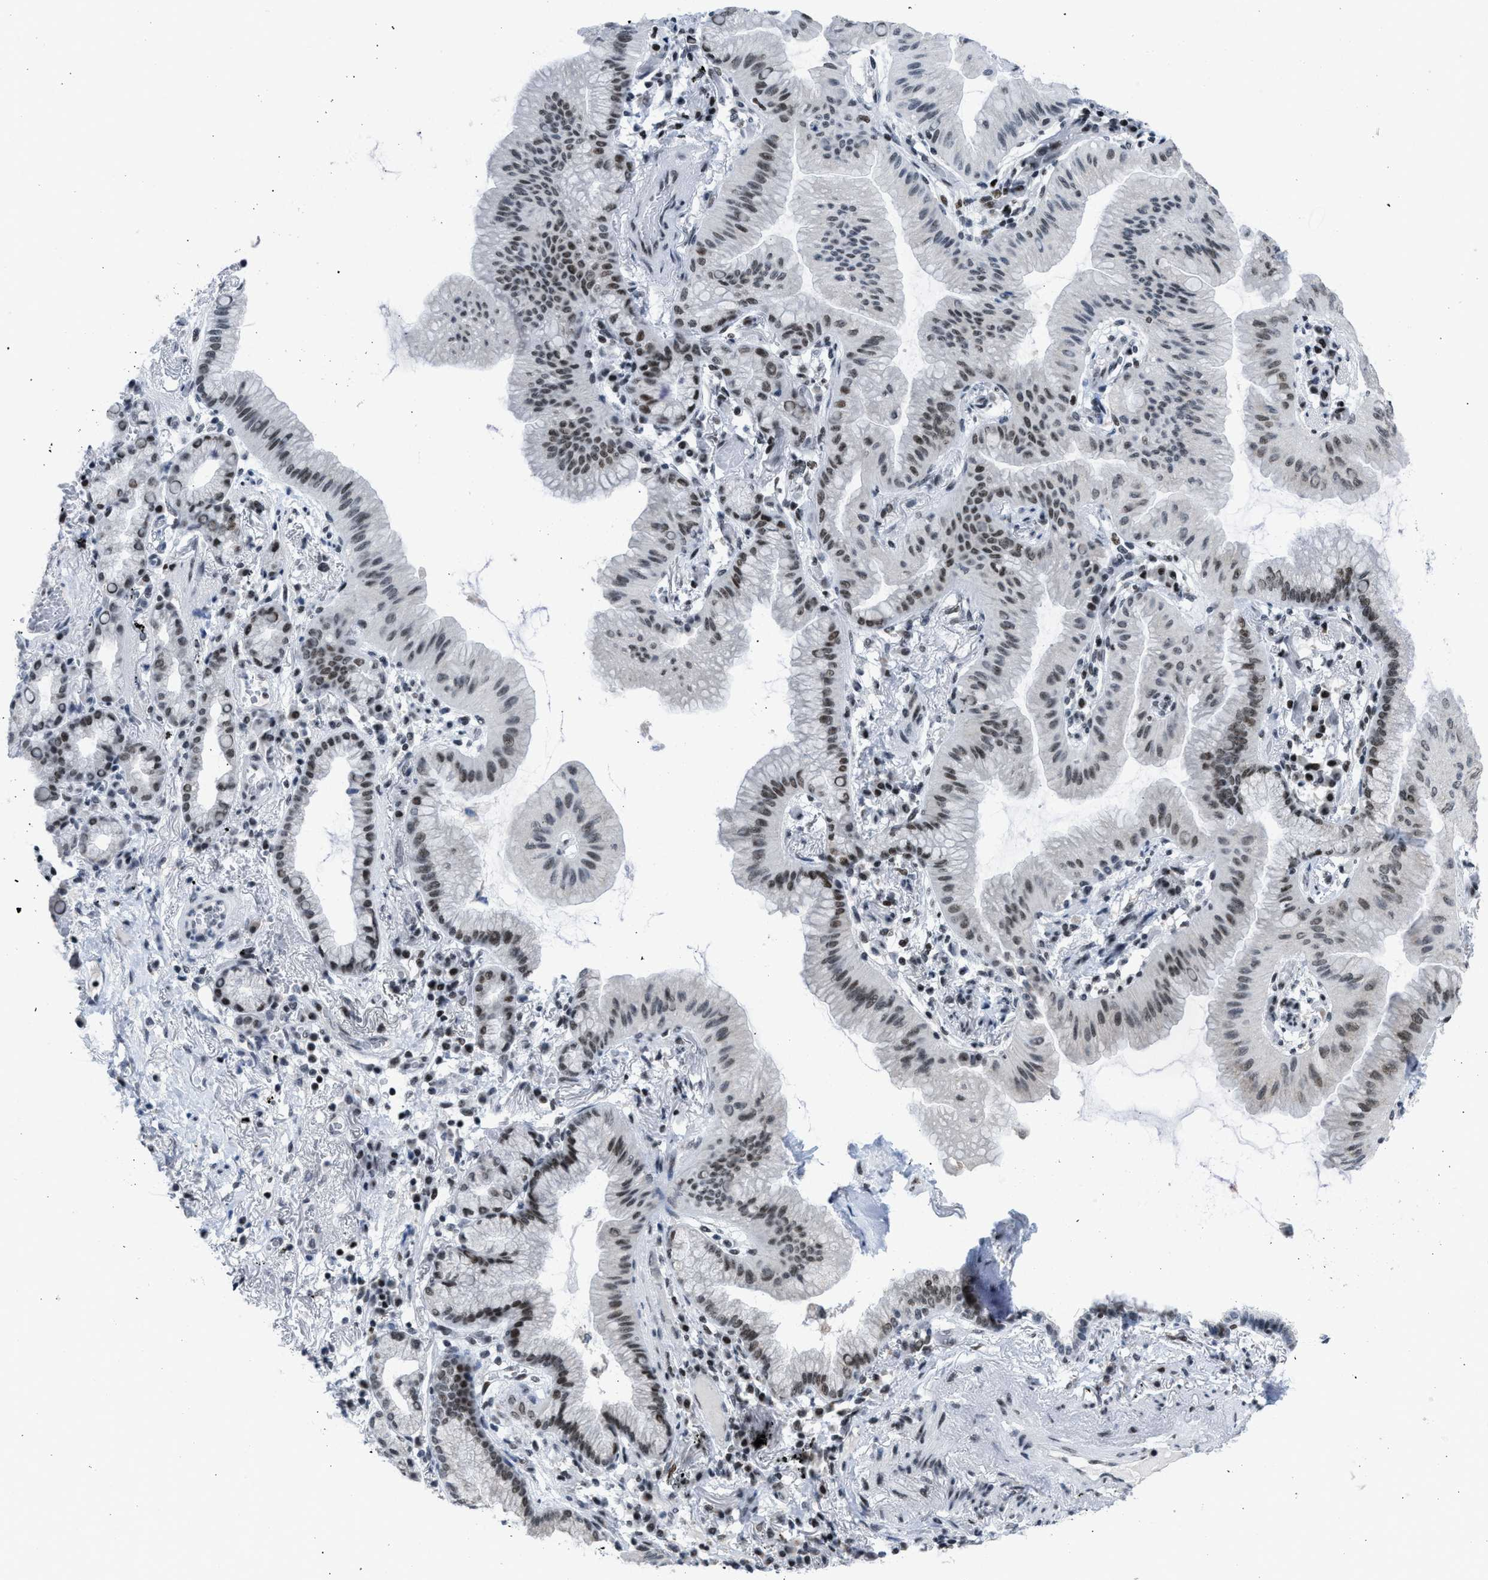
{"staining": {"intensity": "moderate", "quantity": ">75%", "location": "nuclear"}, "tissue": "lung cancer", "cell_type": "Tumor cells", "image_type": "cancer", "snomed": [{"axis": "morphology", "description": "Normal tissue, NOS"}, {"axis": "morphology", "description": "Adenocarcinoma, NOS"}, {"axis": "topography", "description": "Bronchus"}, {"axis": "topography", "description": "Lung"}], "caption": "Protein staining of lung adenocarcinoma tissue displays moderate nuclear staining in approximately >75% of tumor cells. Using DAB (brown) and hematoxylin (blue) stains, captured at high magnification using brightfield microscopy.", "gene": "TERF2IP", "patient": {"sex": "female", "age": 70}}